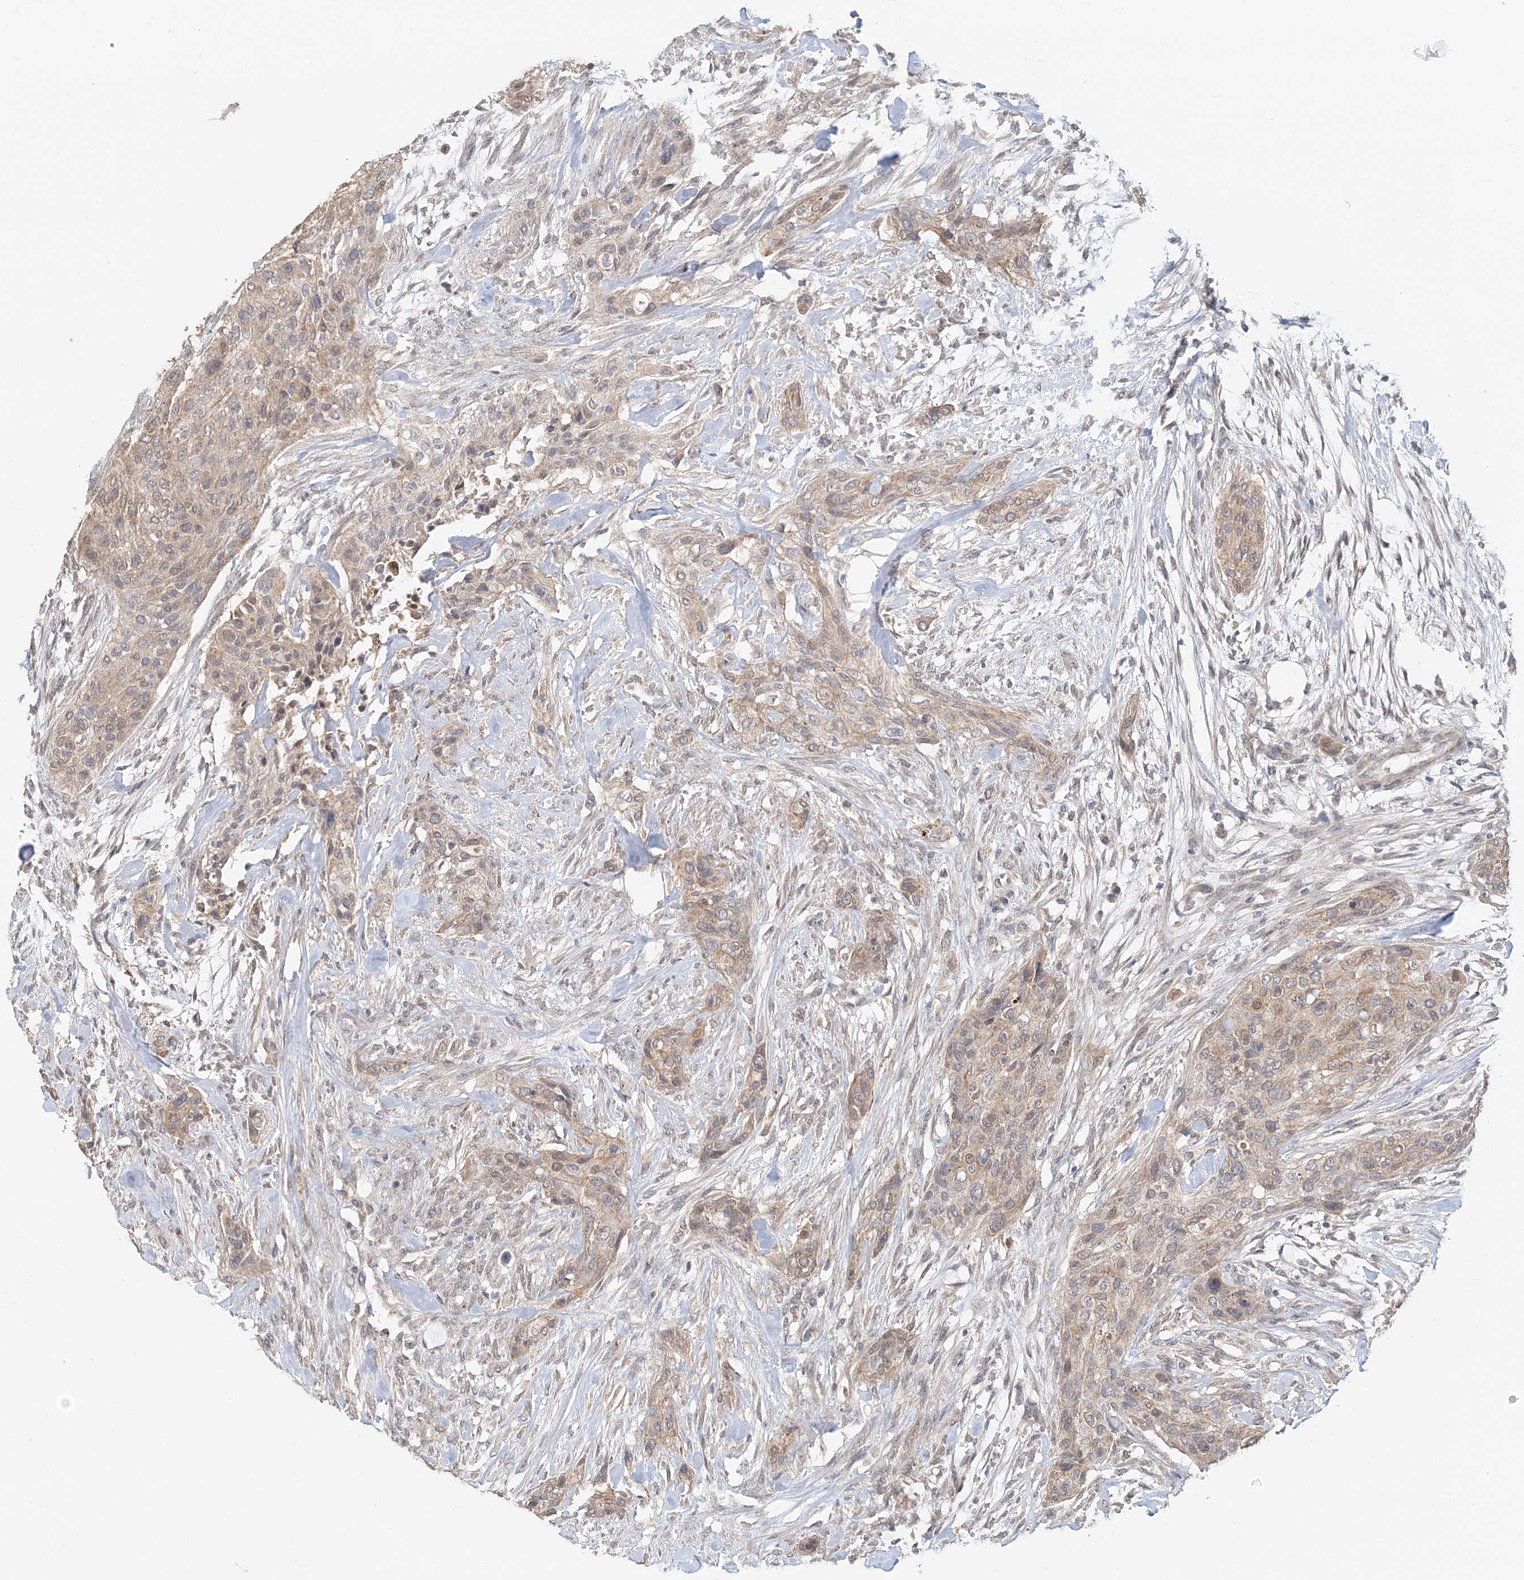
{"staining": {"intensity": "weak", "quantity": ">75%", "location": "cytoplasmic/membranous"}, "tissue": "urothelial cancer", "cell_type": "Tumor cells", "image_type": "cancer", "snomed": [{"axis": "morphology", "description": "Urothelial carcinoma, High grade"}, {"axis": "topography", "description": "Urinary bladder"}], "caption": "An image showing weak cytoplasmic/membranous staining in about >75% of tumor cells in urothelial cancer, as visualized by brown immunohistochemical staining.", "gene": "FBXO38", "patient": {"sex": "male", "age": 35}}